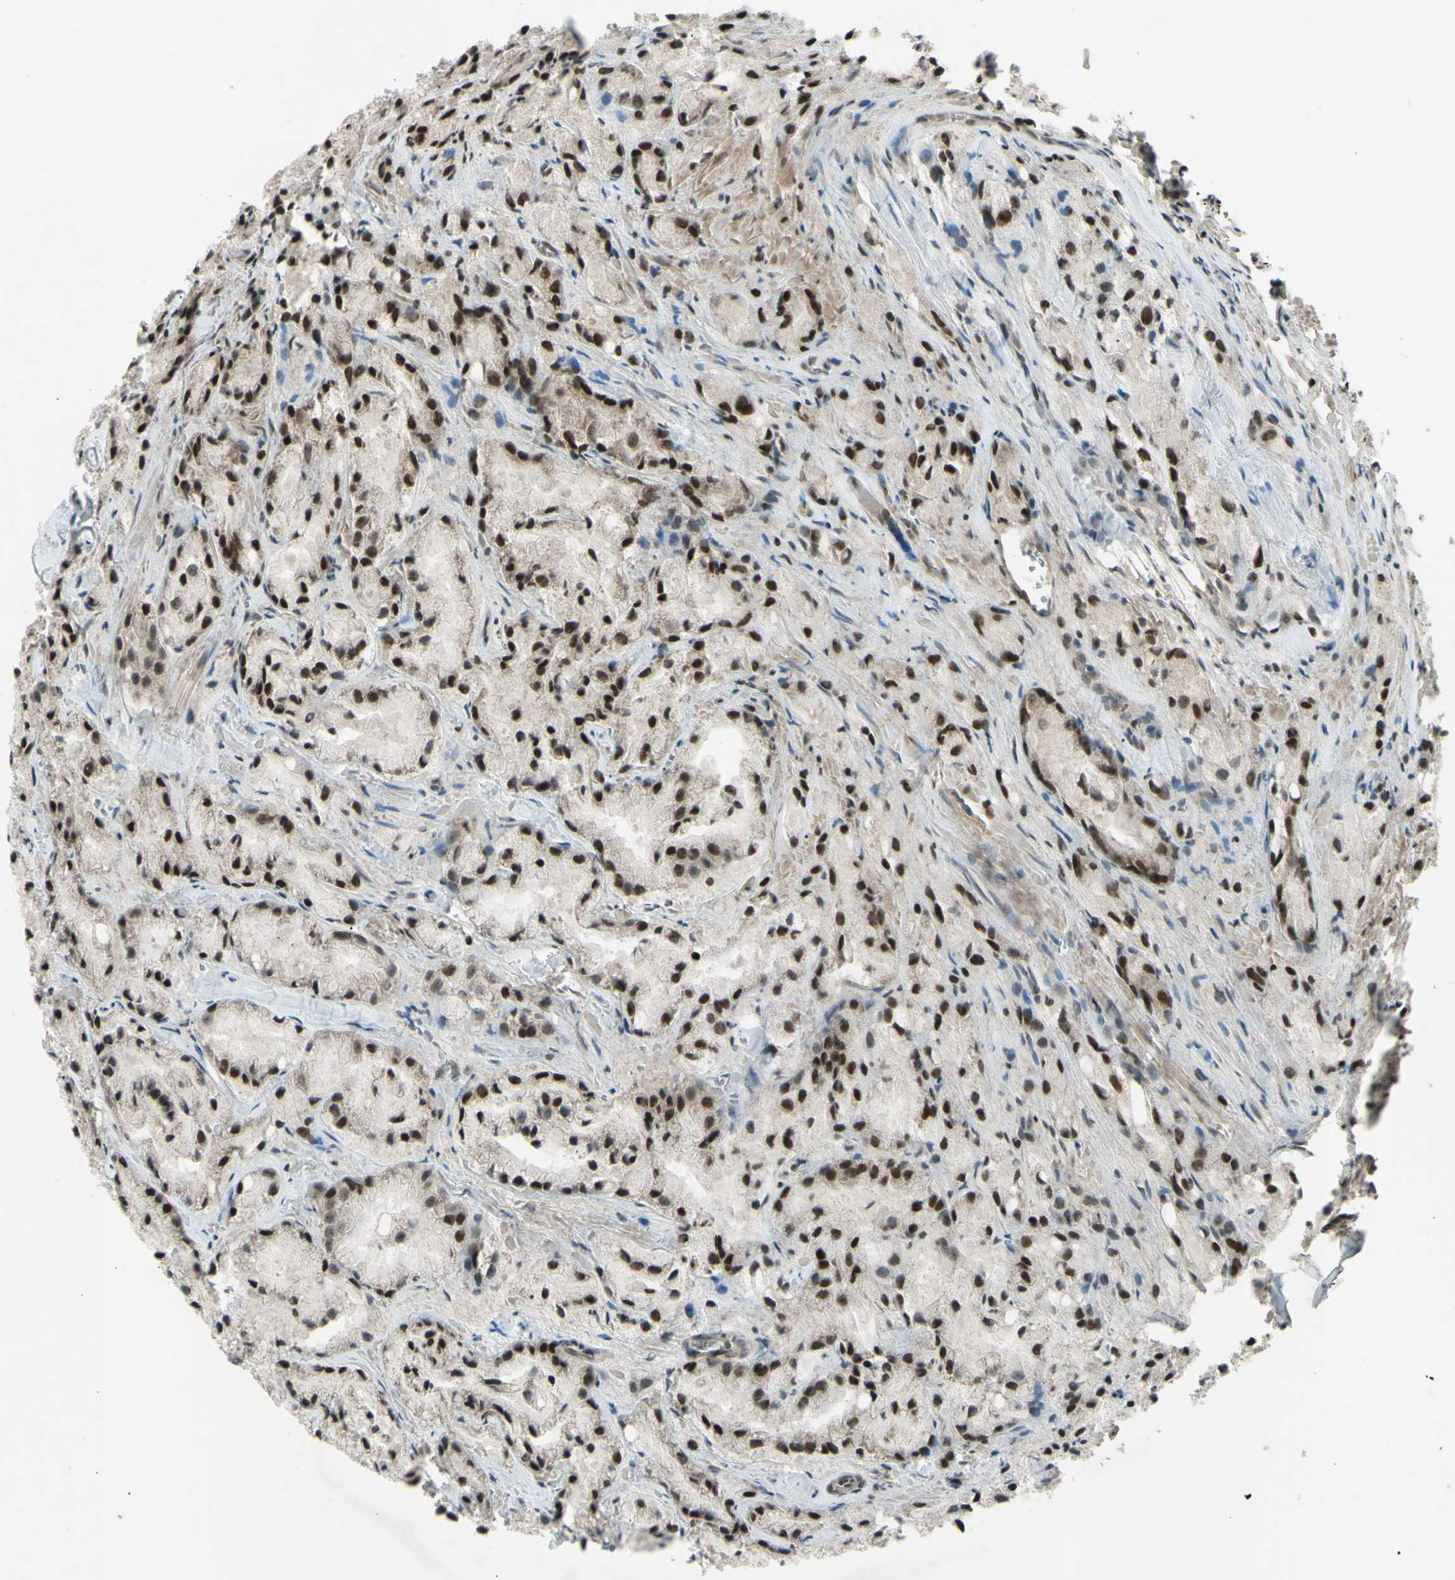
{"staining": {"intensity": "strong", "quantity": ">75%", "location": "nuclear"}, "tissue": "prostate cancer", "cell_type": "Tumor cells", "image_type": "cancer", "snomed": [{"axis": "morphology", "description": "Adenocarcinoma, Low grade"}, {"axis": "topography", "description": "Prostate"}], "caption": "Immunohistochemistry (IHC) image of human prostate cancer (low-grade adenocarcinoma) stained for a protein (brown), which demonstrates high levels of strong nuclear staining in about >75% of tumor cells.", "gene": "SNW1", "patient": {"sex": "male", "age": 64}}